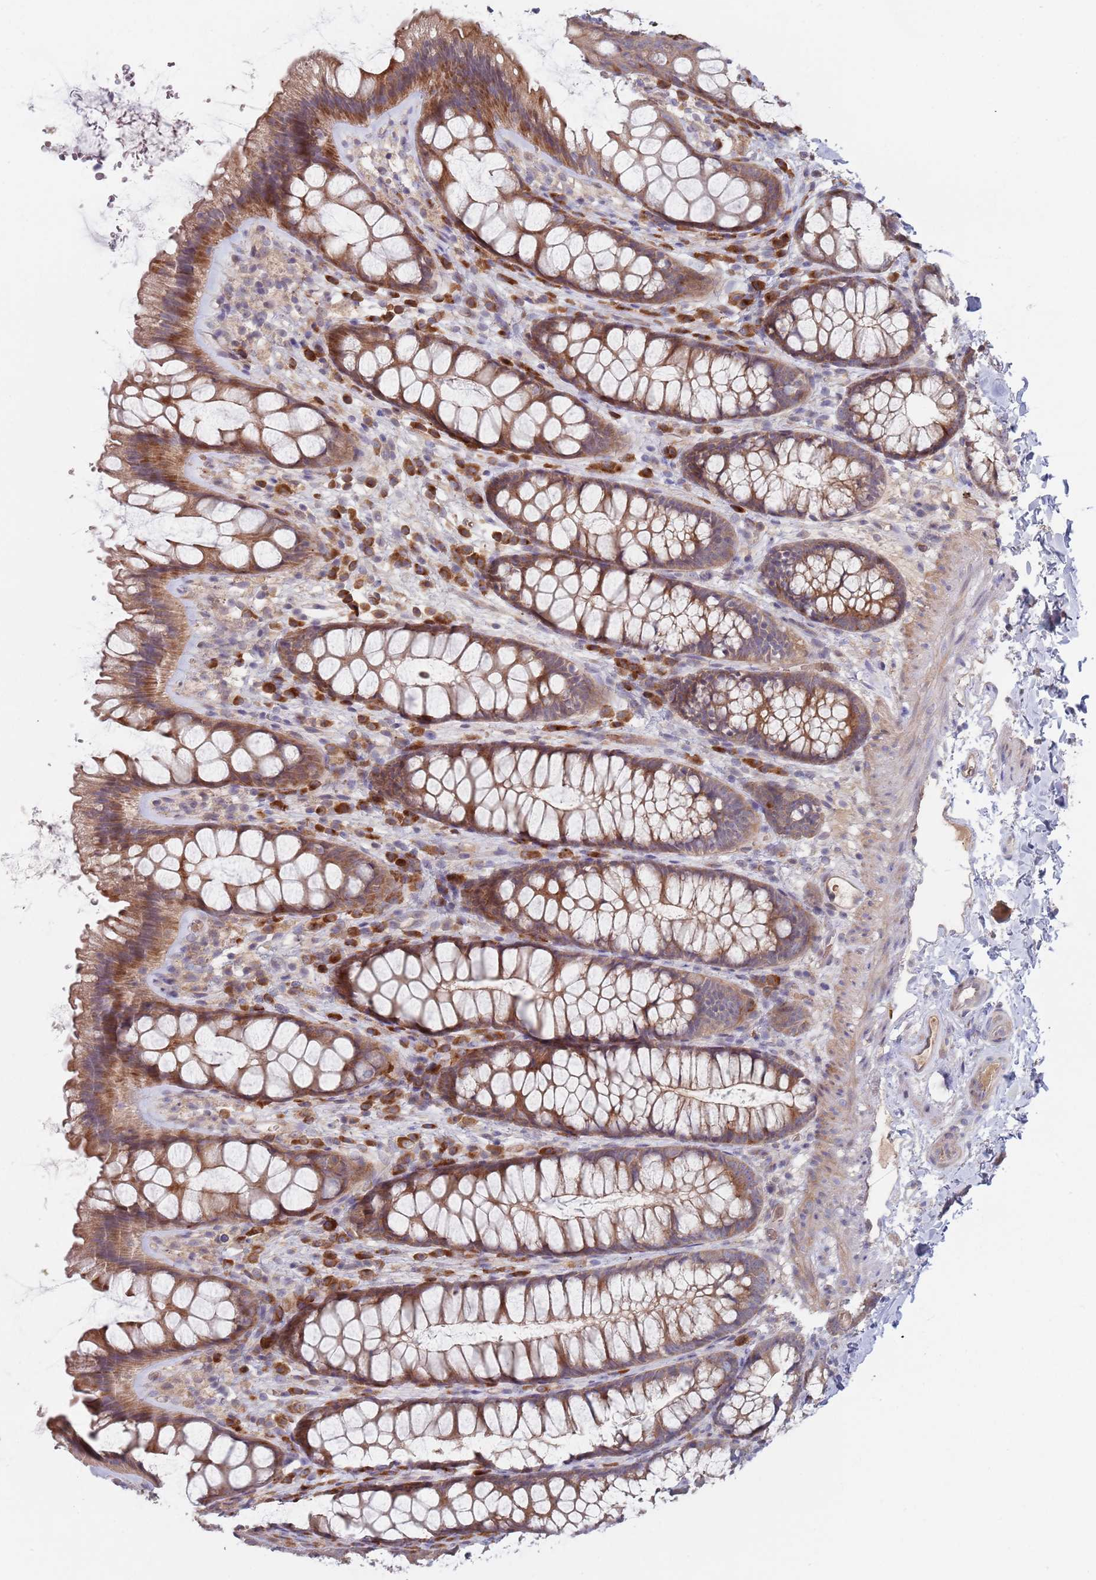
{"staining": {"intensity": "weak", "quantity": ">75%", "location": "cytoplasmic/membranous"}, "tissue": "colon", "cell_type": "Endothelial cells", "image_type": "normal", "snomed": [{"axis": "morphology", "description": "Normal tissue, NOS"}, {"axis": "topography", "description": "Colon"}], "caption": "The image displays staining of benign colon, revealing weak cytoplasmic/membranous protein staining (brown color) within endothelial cells.", "gene": "ZNF140", "patient": {"sex": "male", "age": 46}}